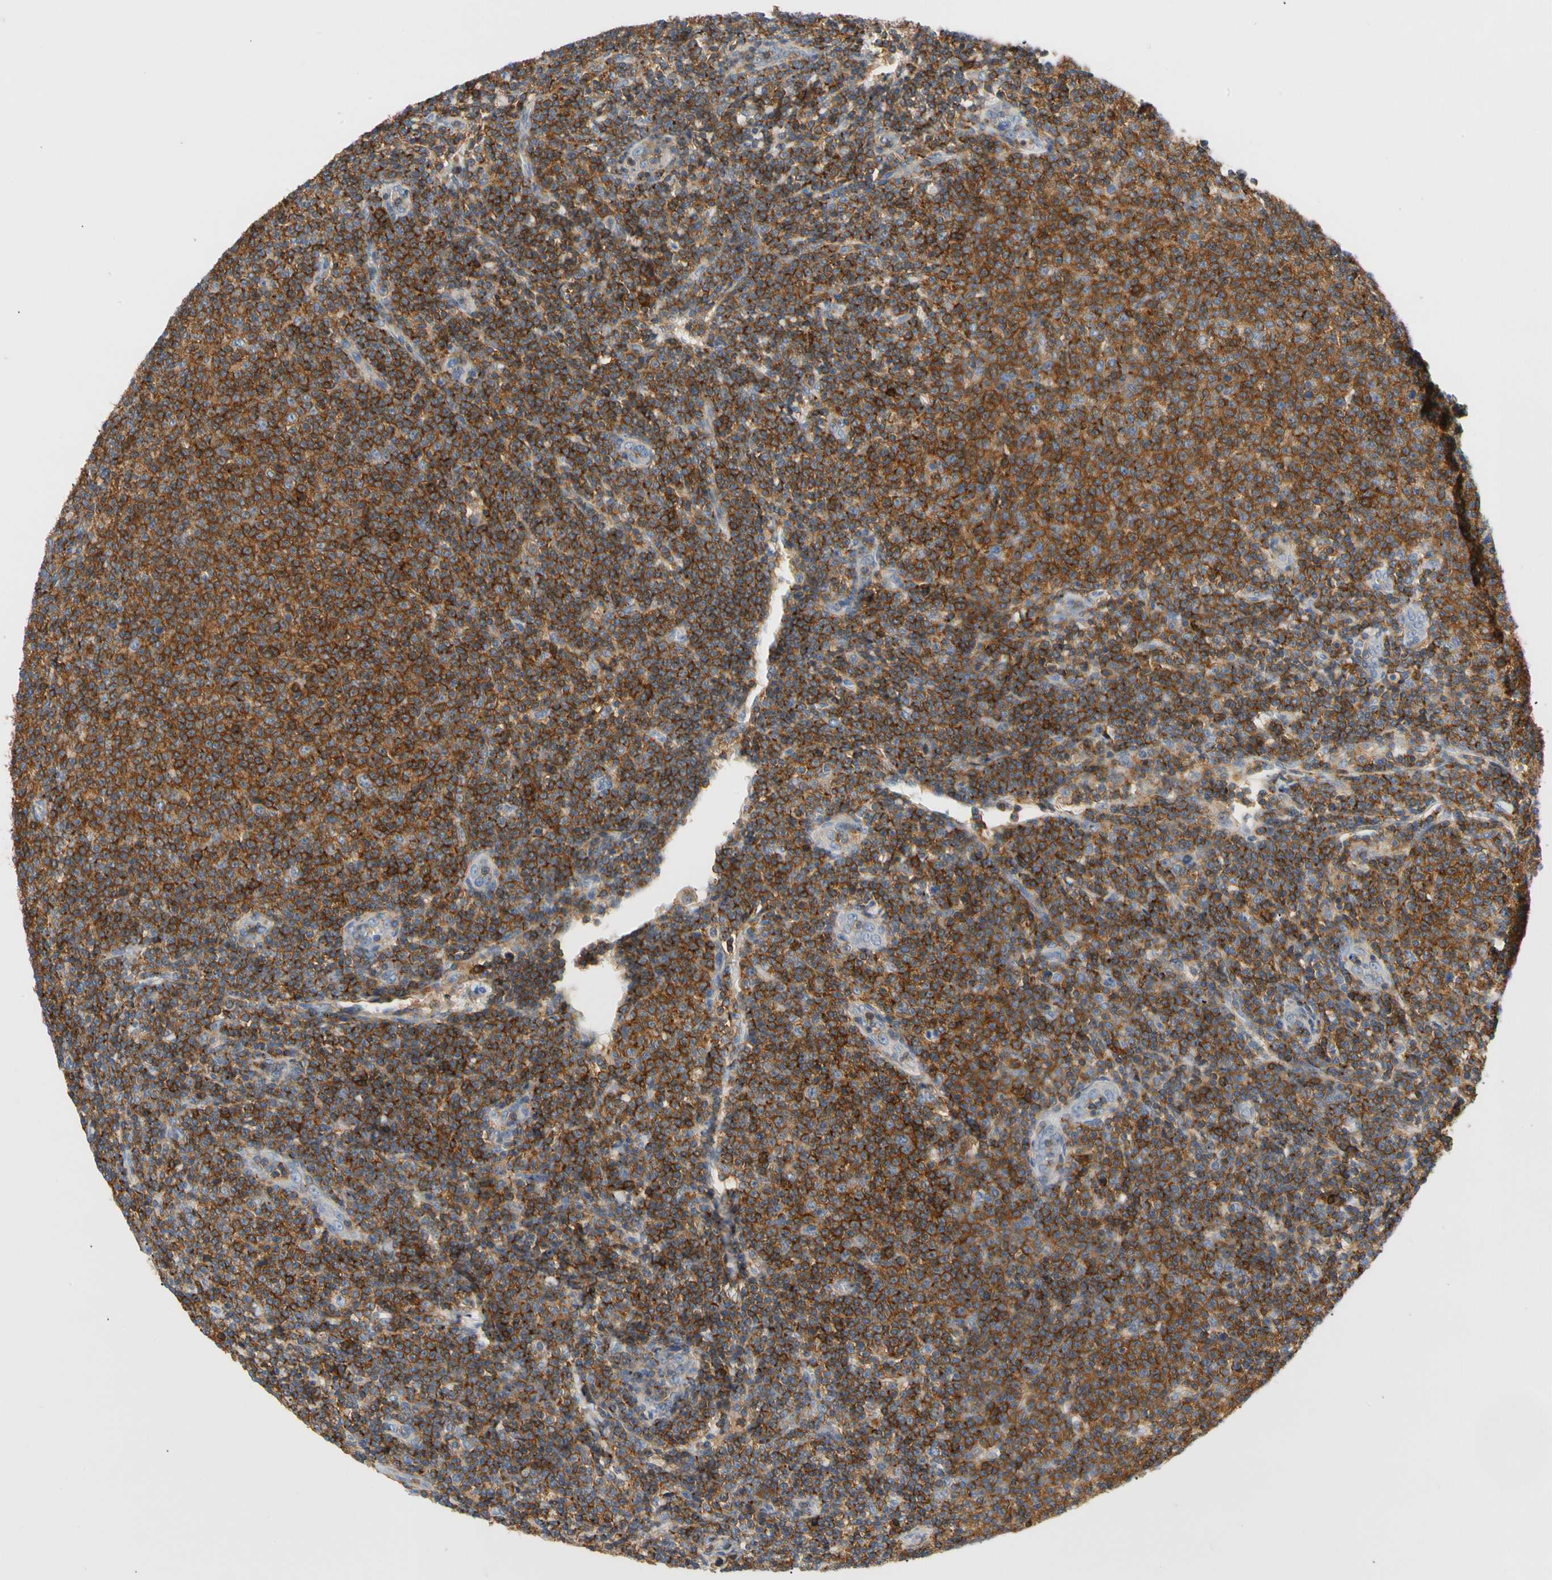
{"staining": {"intensity": "strong", "quantity": ">75%", "location": "cytoplasmic/membranous"}, "tissue": "lymphoma", "cell_type": "Tumor cells", "image_type": "cancer", "snomed": [{"axis": "morphology", "description": "Malignant lymphoma, non-Hodgkin's type, Low grade"}, {"axis": "topography", "description": "Lymph node"}], "caption": "About >75% of tumor cells in human lymphoma reveal strong cytoplasmic/membranous protein expression as visualized by brown immunohistochemical staining.", "gene": "TNFRSF18", "patient": {"sex": "male", "age": 66}}